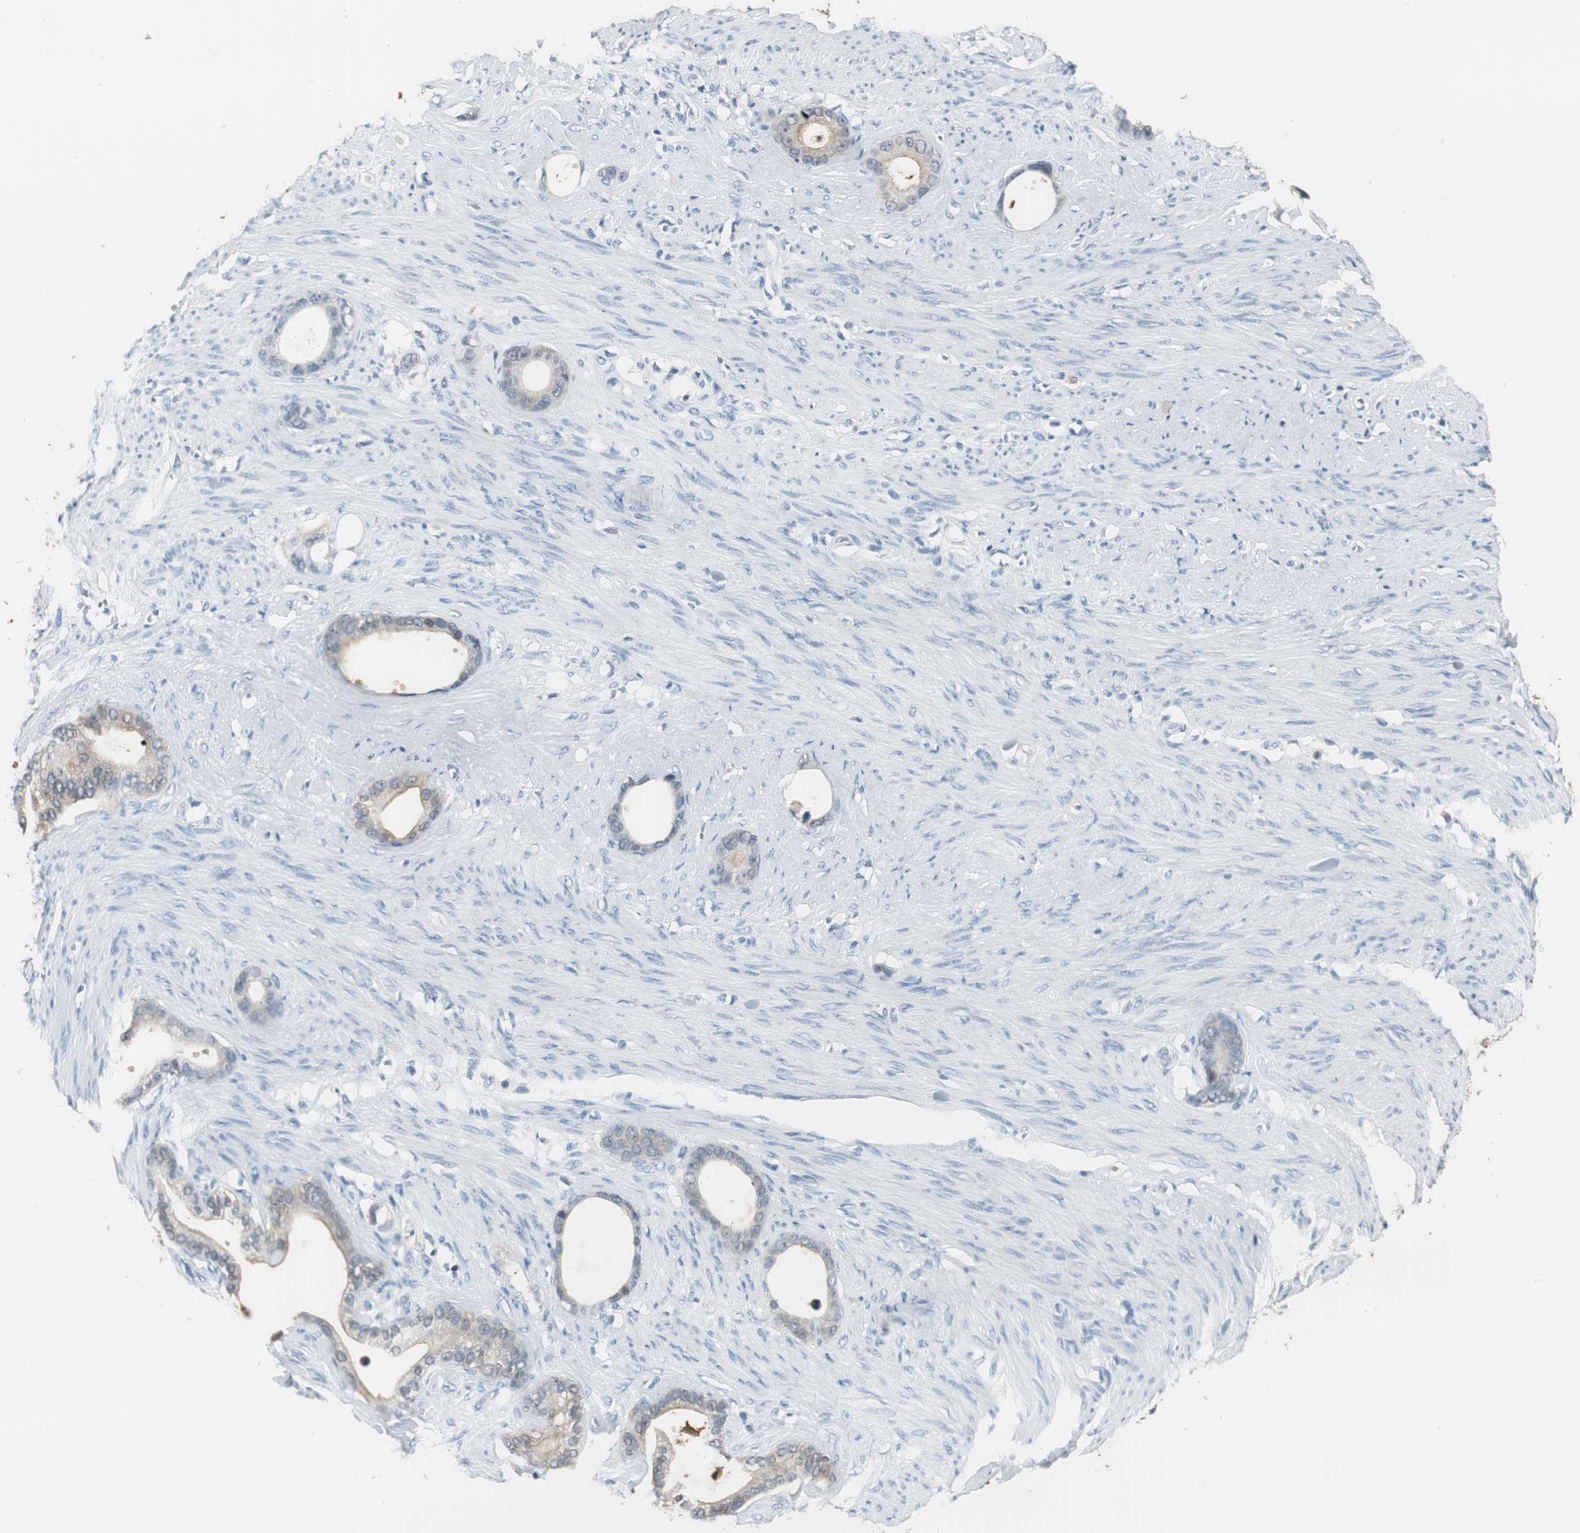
{"staining": {"intensity": "weak", "quantity": "<25%", "location": "cytoplasmic/membranous"}, "tissue": "stomach cancer", "cell_type": "Tumor cells", "image_type": "cancer", "snomed": [{"axis": "morphology", "description": "Adenocarcinoma, NOS"}, {"axis": "topography", "description": "Stomach"}], "caption": "The image displays no staining of tumor cells in adenocarcinoma (stomach).", "gene": "MSTO1", "patient": {"sex": "female", "age": 75}}